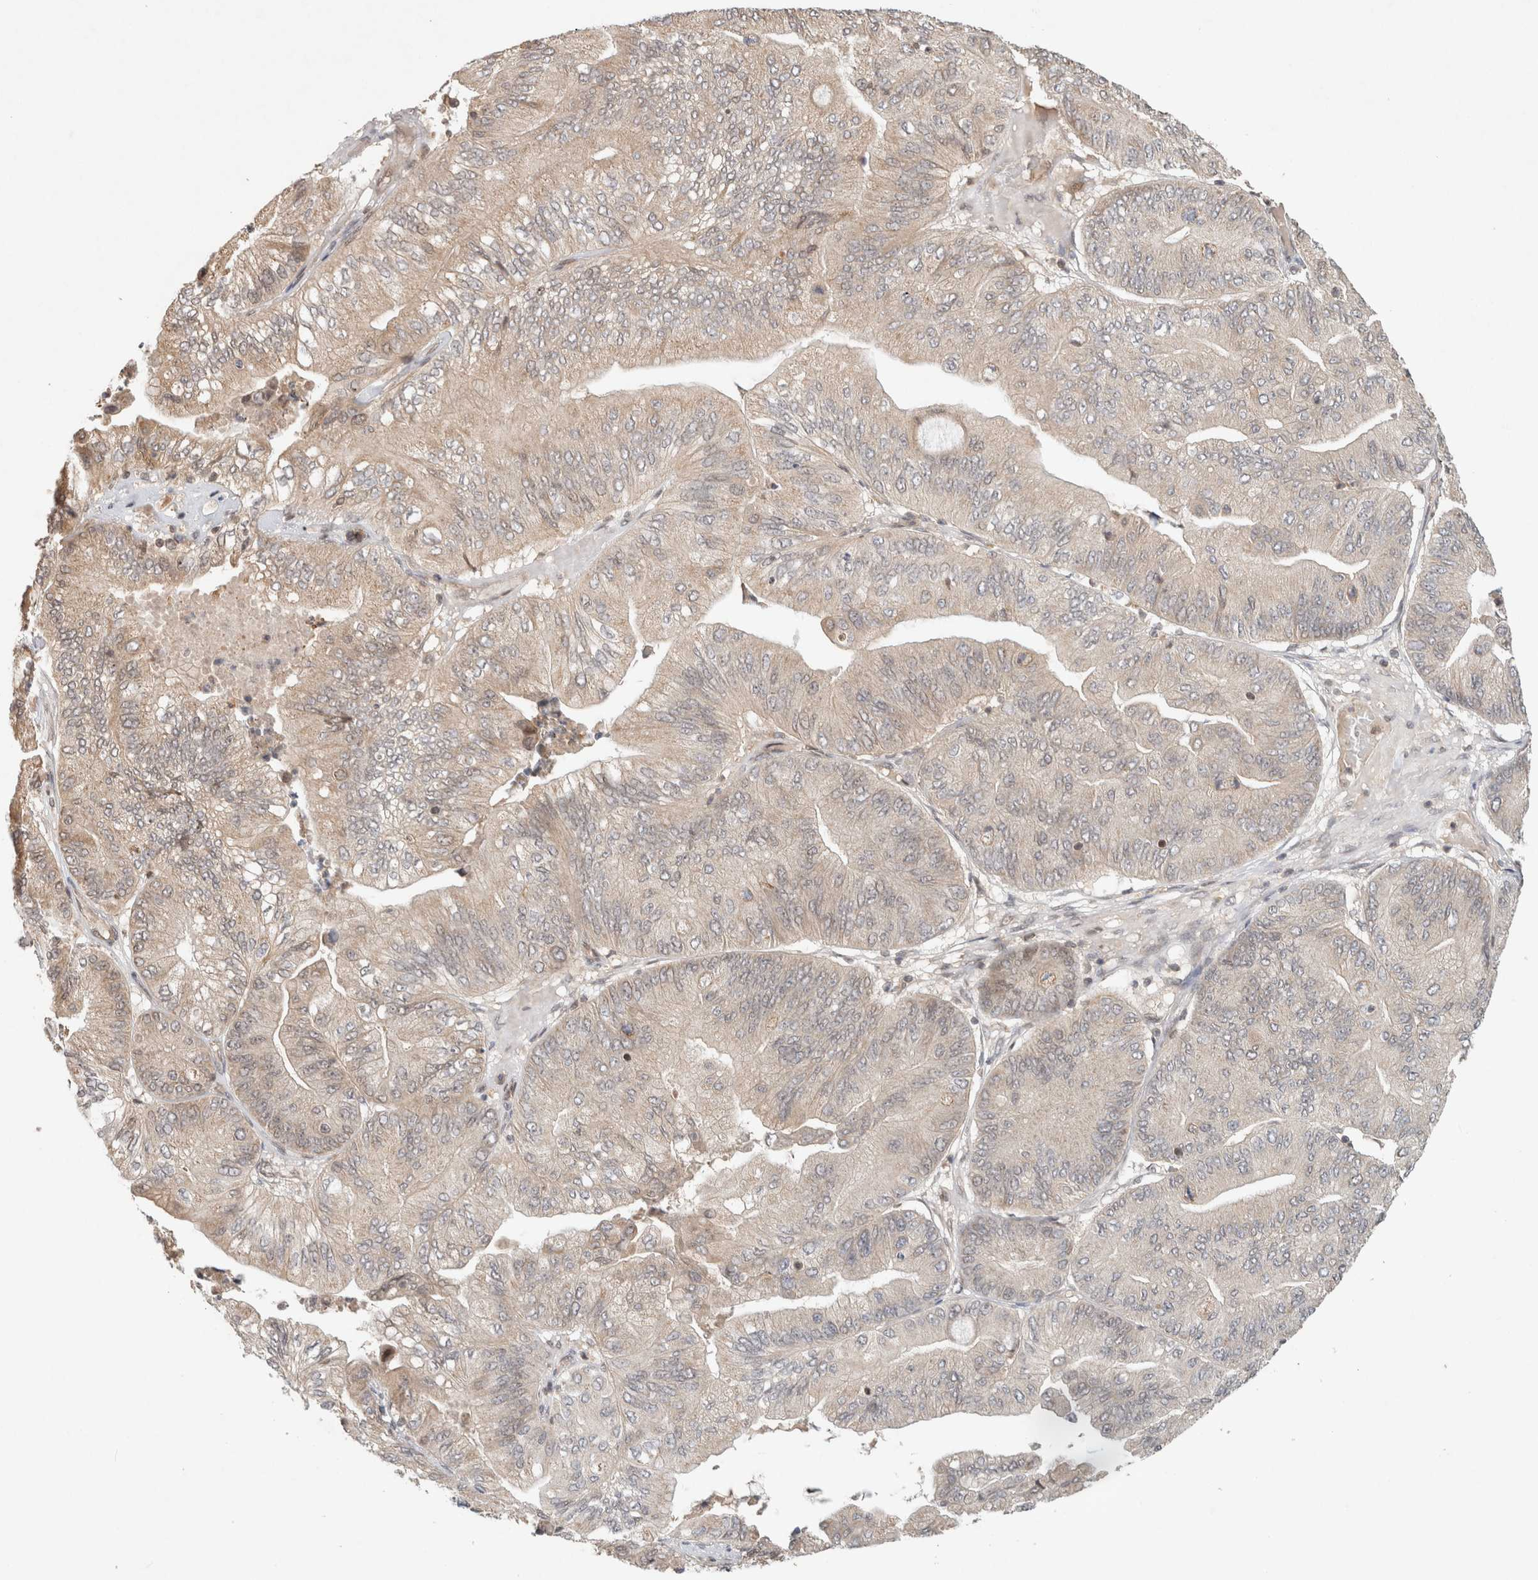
{"staining": {"intensity": "weak", "quantity": "25%-75%", "location": "cytoplasmic/membranous"}, "tissue": "ovarian cancer", "cell_type": "Tumor cells", "image_type": "cancer", "snomed": [{"axis": "morphology", "description": "Cystadenocarcinoma, mucinous, NOS"}, {"axis": "topography", "description": "Ovary"}], "caption": "Protein expression by immunohistochemistry (IHC) reveals weak cytoplasmic/membranous staining in about 25%-75% of tumor cells in ovarian cancer.", "gene": "CAAP1", "patient": {"sex": "female", "age": 61}}